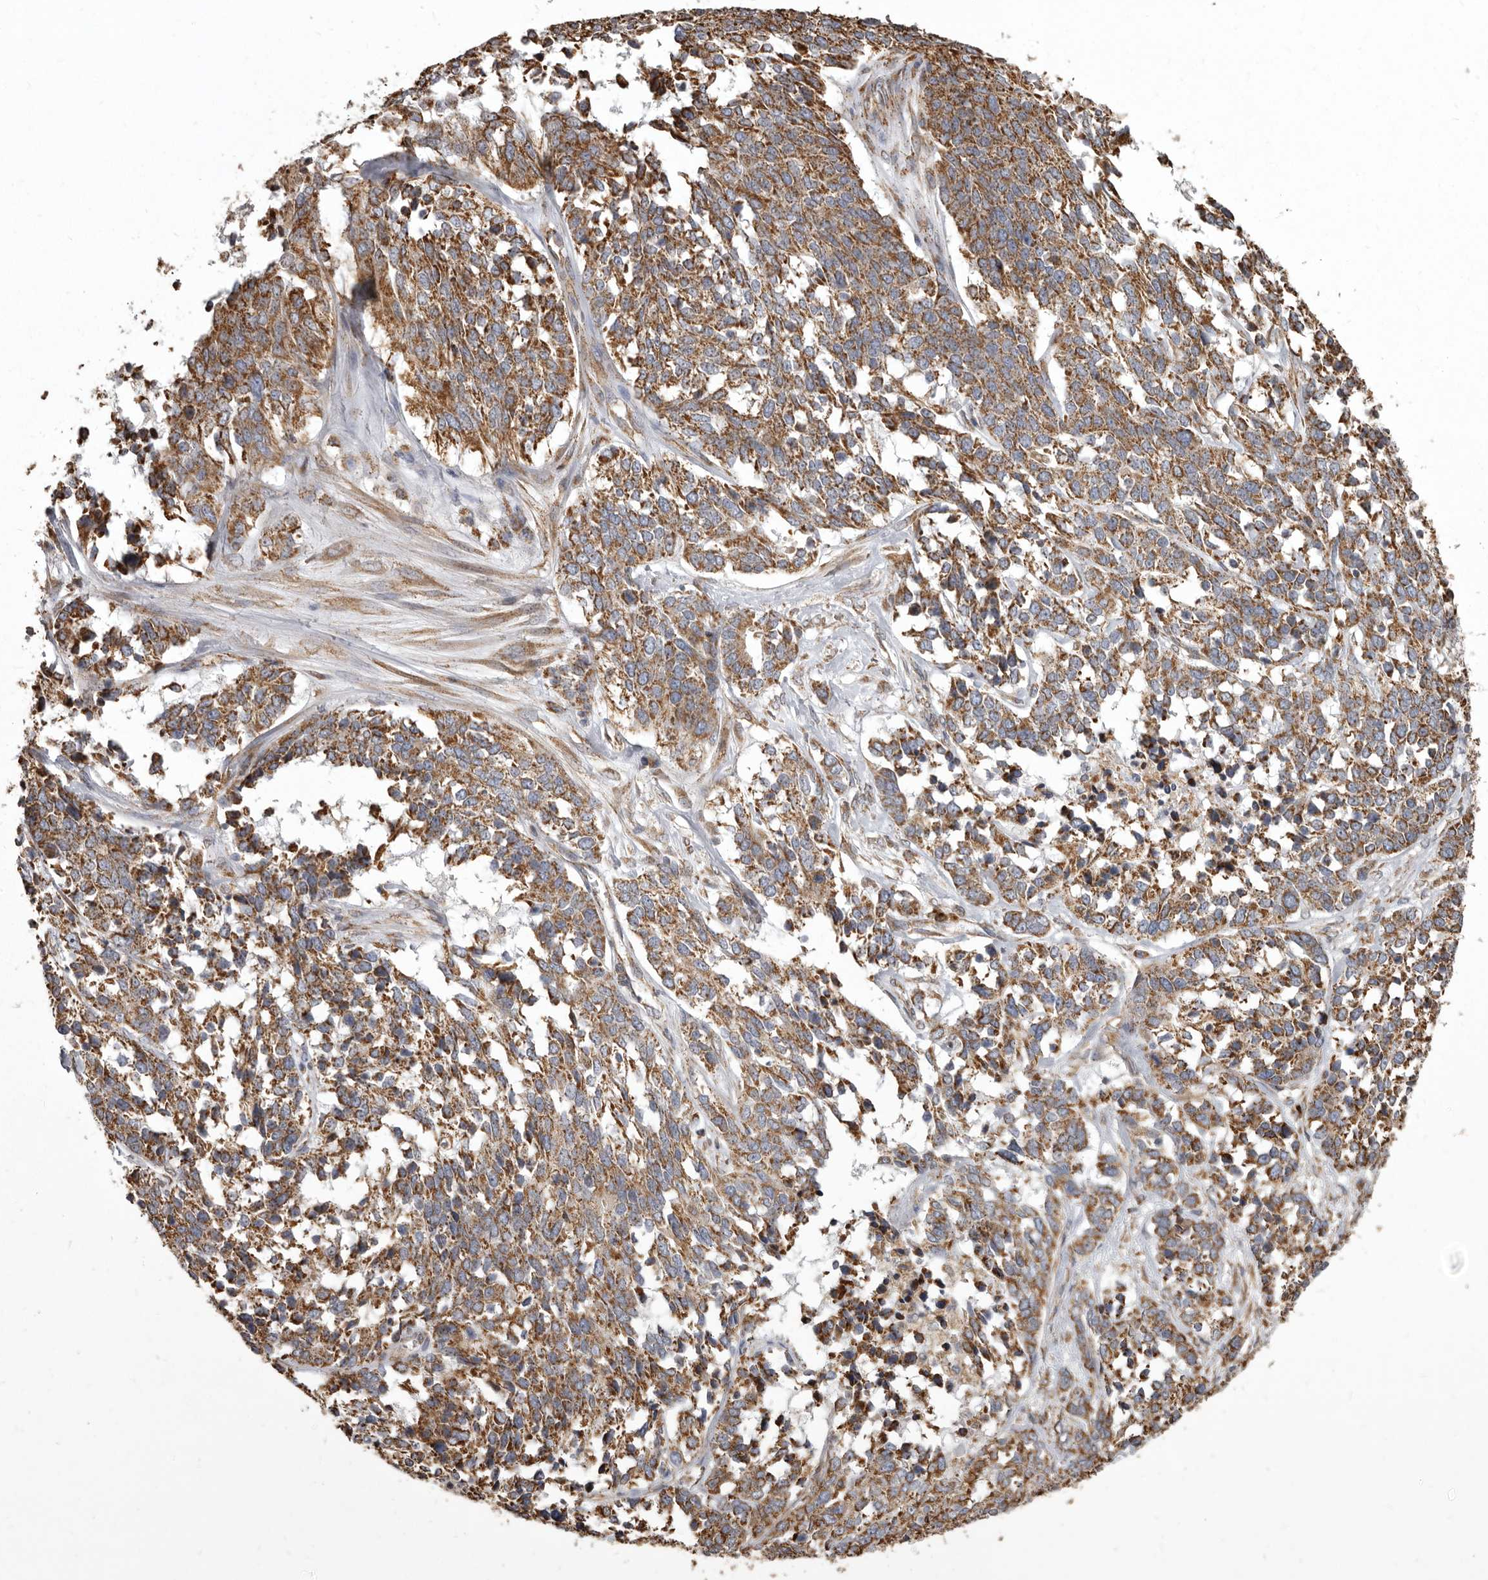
{"staining": {"intensity": "moderate", "quantity": ">75%", "location": "cytoplasmic/membranous"}, "tissue": "ovarian cancer", "cell_type": "Tumor cells", "image_type": "cancer", "snomed": [{"axis": "morphology", "description": "Cystadenocarcinoma, serous, NOS"}, {"axis": "topography", "description": "Ovary"}], "caption": "IHC staining of ovarian cancer, which reveals medium levels of moderate cytoplasmic/membranous staining in approximately >75% of tumor cells indicating moderate cytoplasmic/membranous protein staining. The staining was performed using DAB (brown) for protein detection and nuclei were counterstained in hematoxylin (blue).", "gene": "CDK5RAP3", "patient": {"sex": "female", "age": 44}}